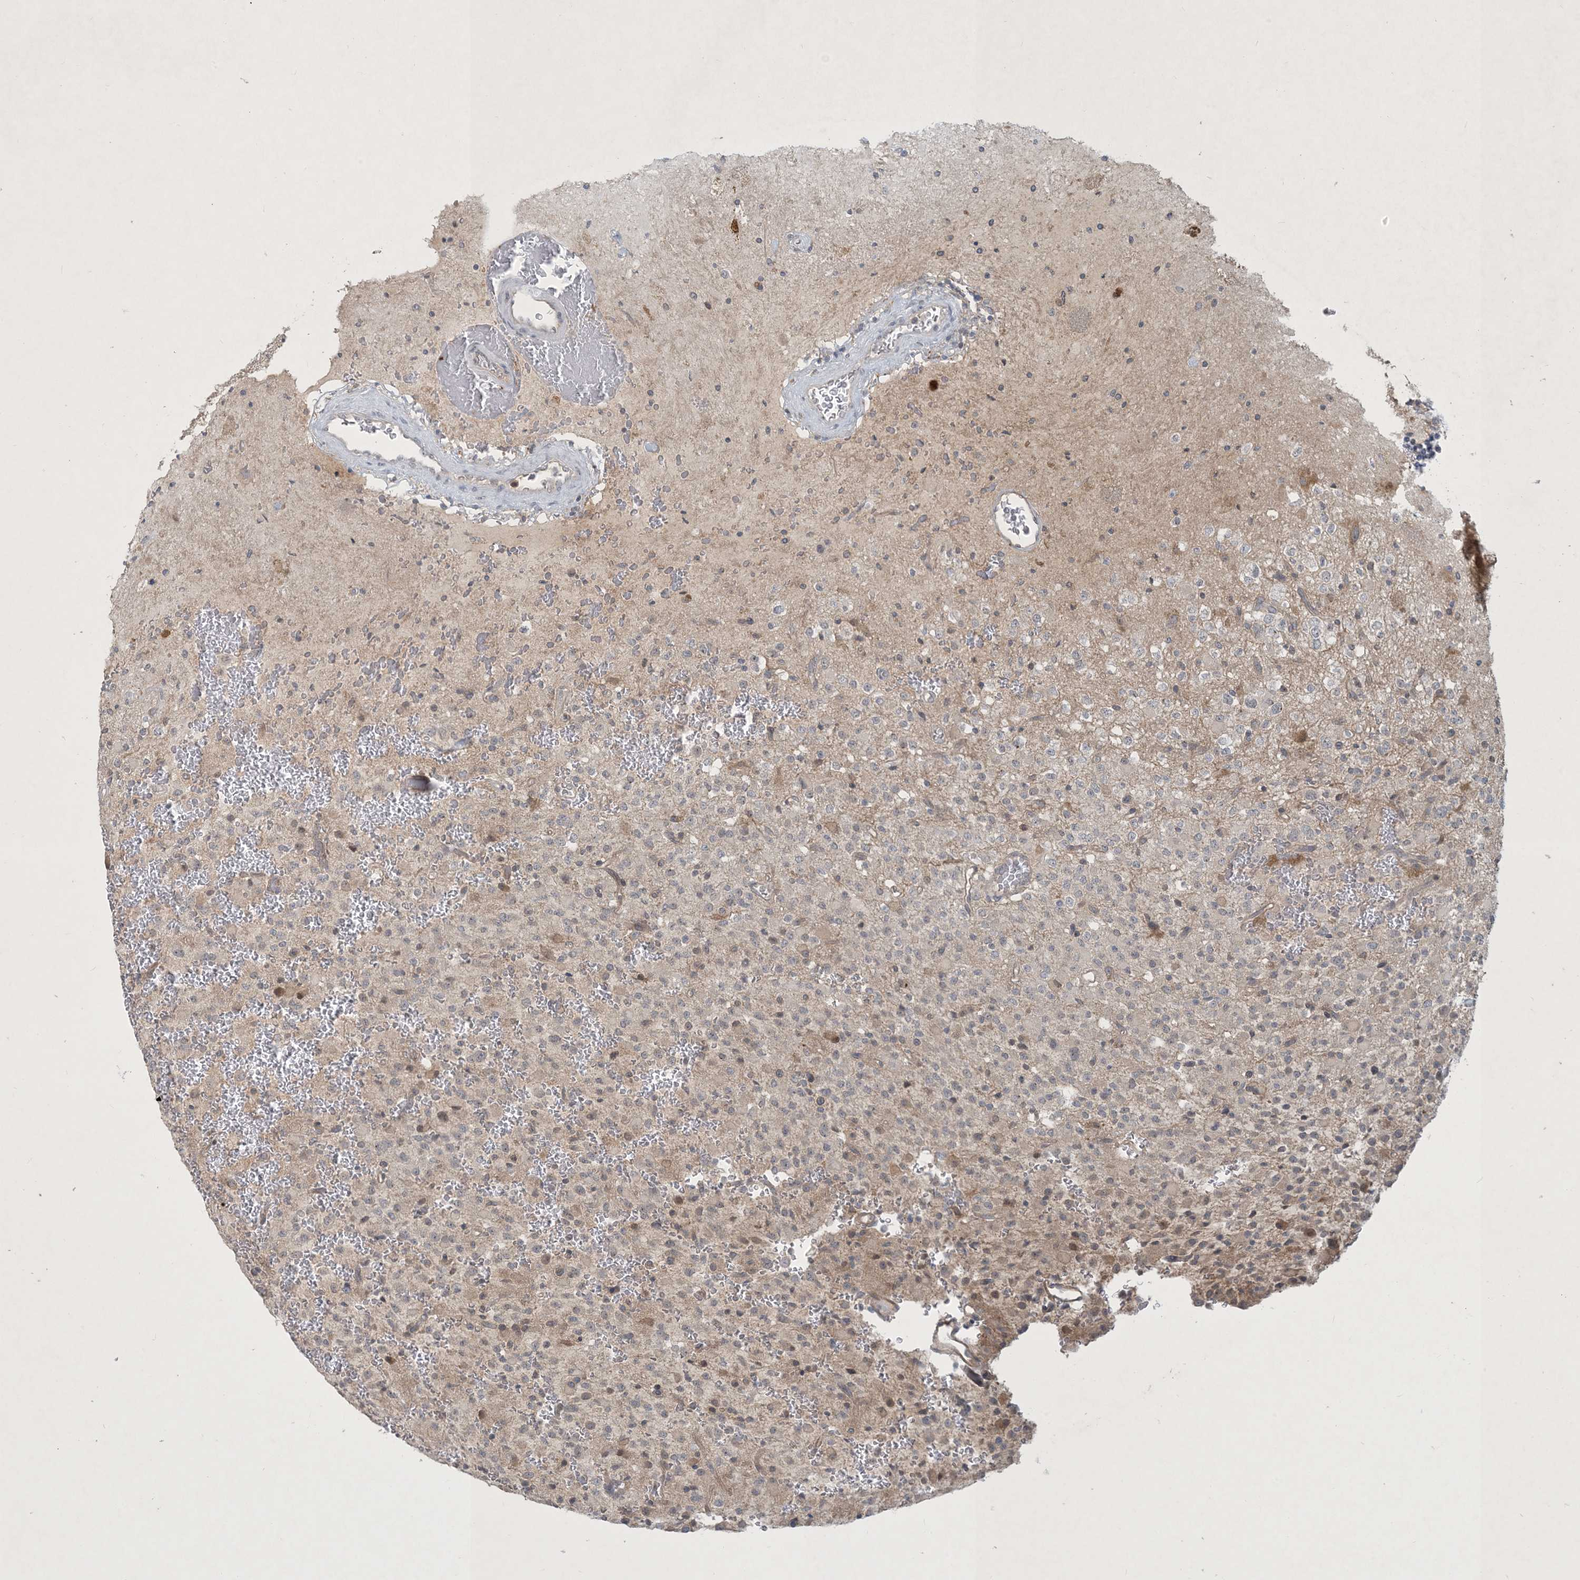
{"staining": {"intensity": "weak", "quantity": "<25%", "location": "cytoplasmic/membranous"}, "tissue": "glioma", "cell_type": "Tumor cells", "image_type": "cancer", "snomed": [{"axis": "morphology", "description": "Glioma, malignant, High grade"}, {"axis": "topography", "description": "Brain"}], "caption": "Human malignant glioma (high-grade) stained for a protein using IHC demonstrates no staining in tumor cells.", "gene": "CDS1", "patient": {"sex": "male", "age": 34}}